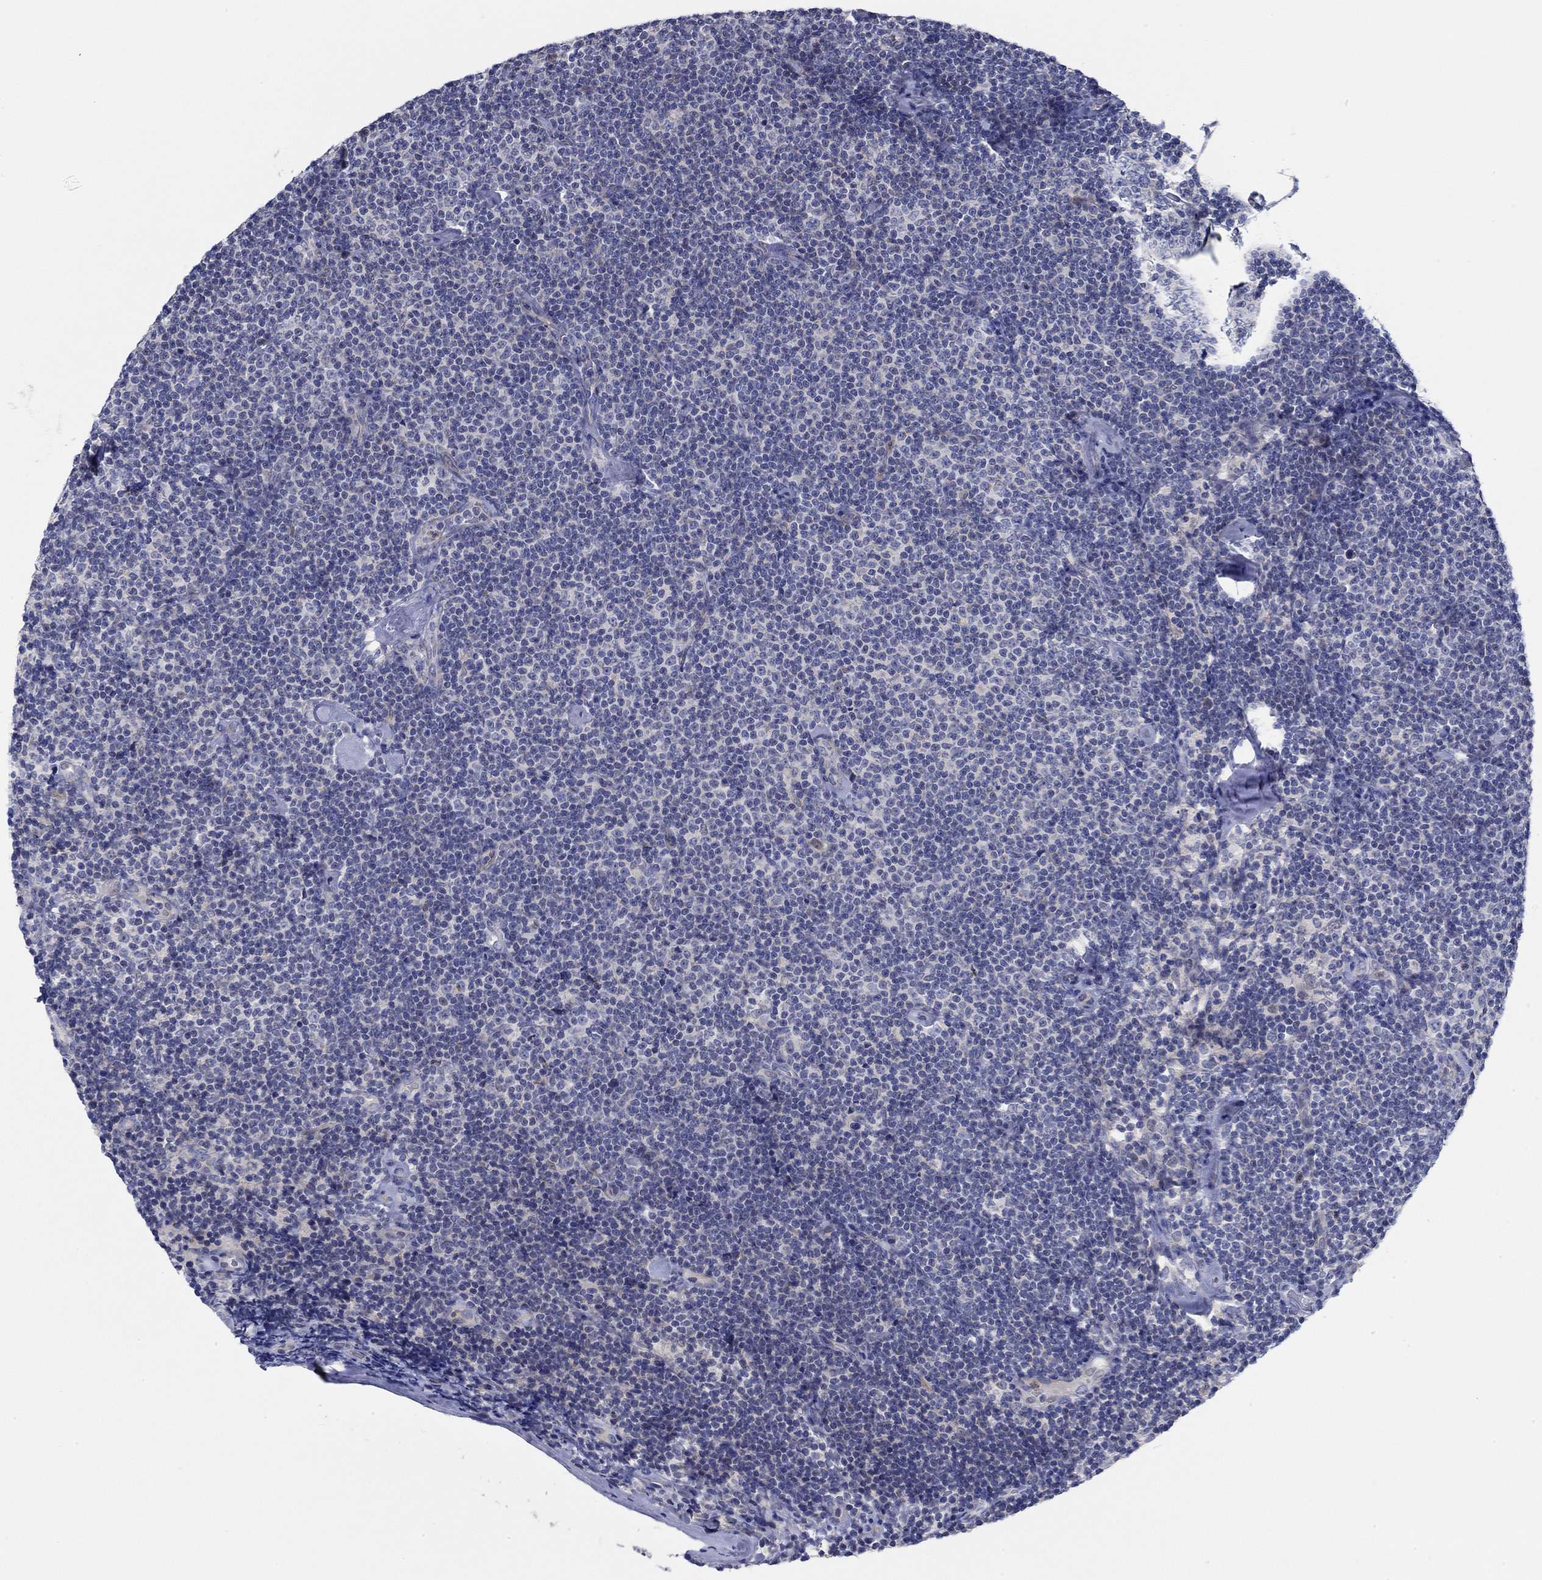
{"staining": {"intensity": "negative", "quantity": "none", "location": "none"}, "tissue": "lymphoma", "cell_type": "Tumor cells", "image_type": "cancer", "snomed": [{"axis": "morphology", "description": "Malignant lymphoma, non-Hodgkin's type, Low grade"}, {"axis": "topography", "description": "Lymph node"}], "caption": "The histopathology image demonstrates no significant expression in tumor cells of lymphoma.", "gene": "CFAP61", "patient": {"sex": "male", "age": 81}}